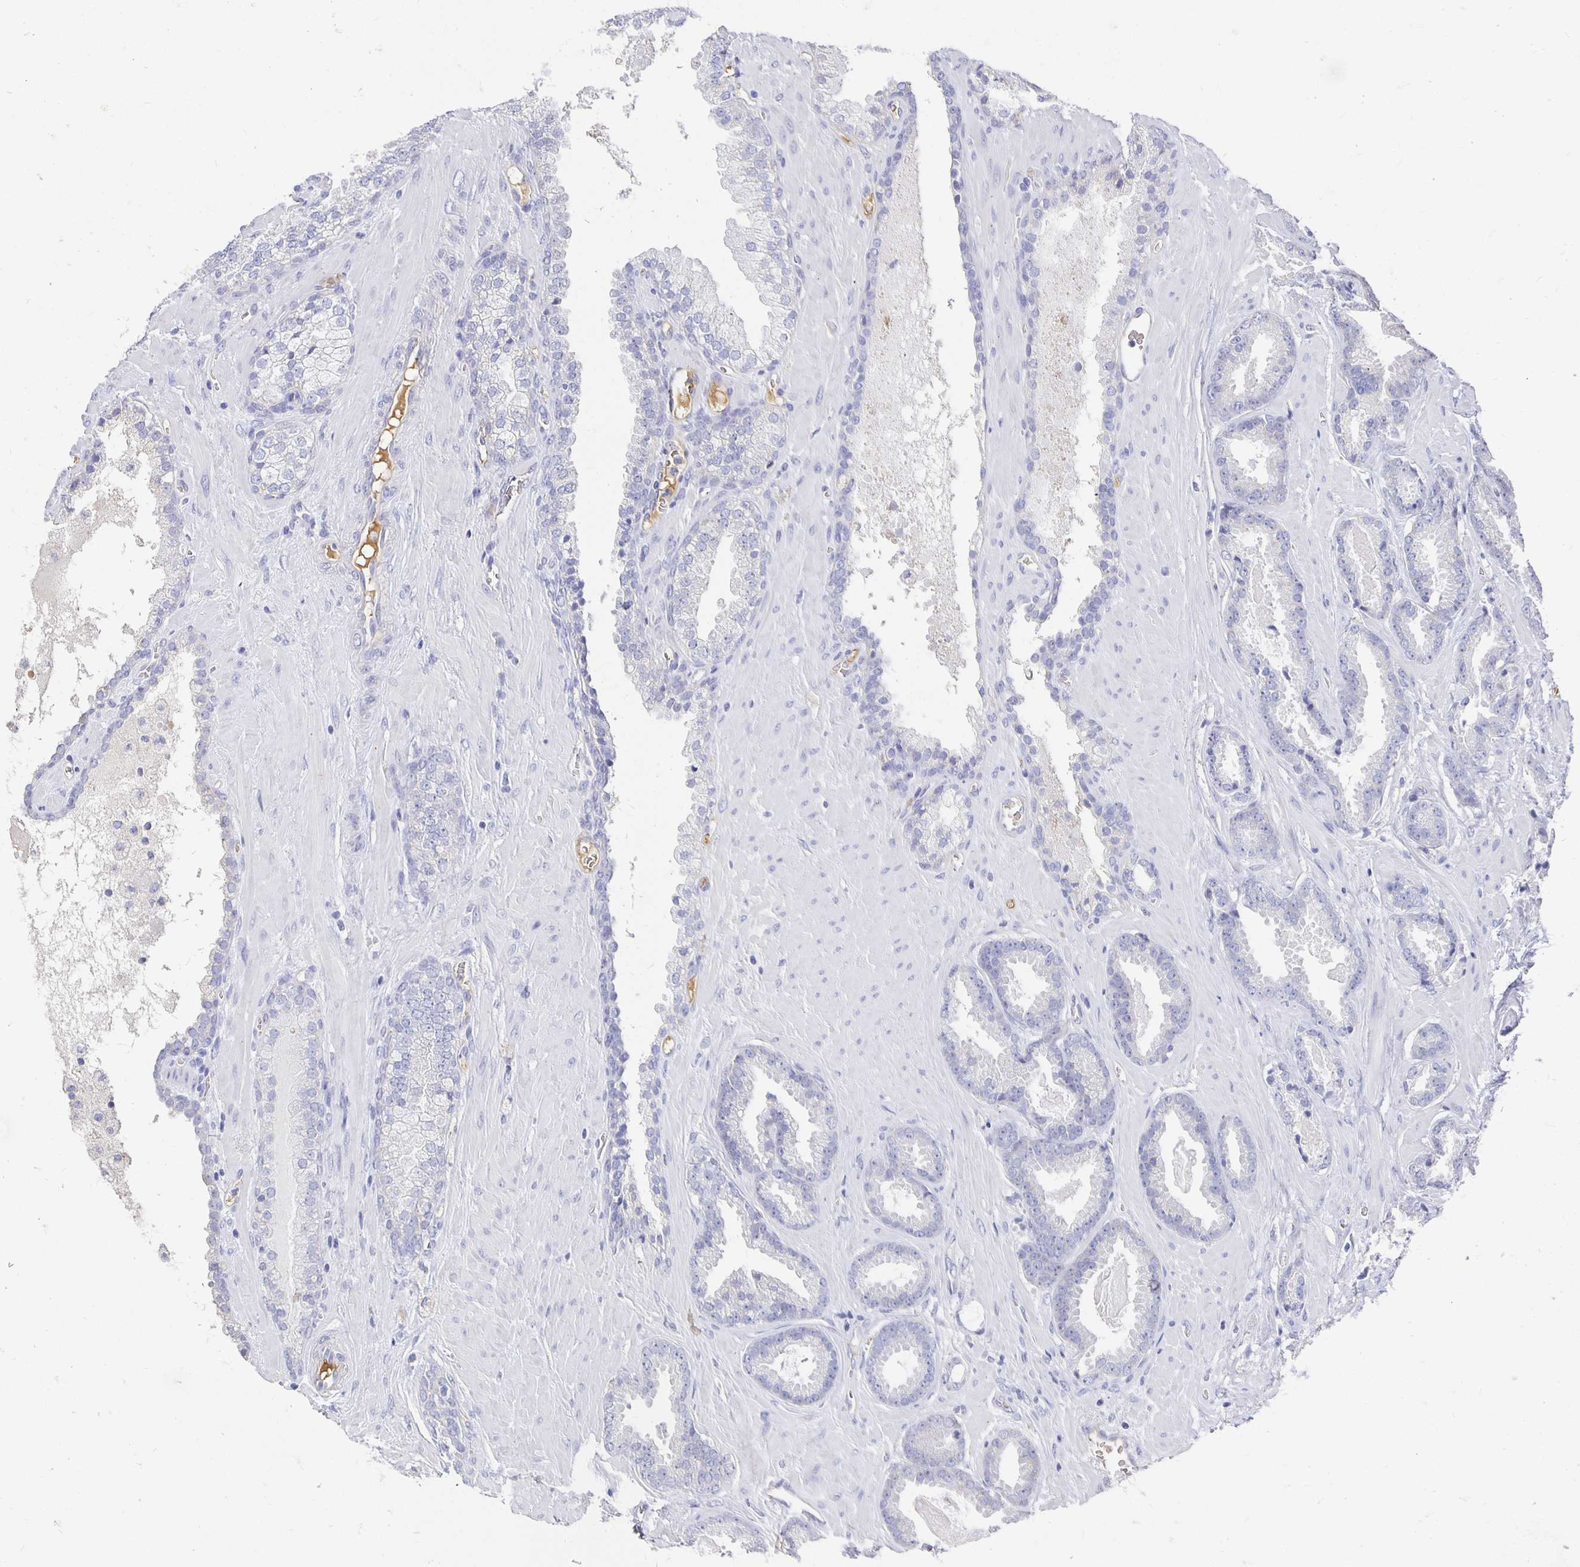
{"staining": {"intensity": "negative", "quantity": "none", "location": "none"}, "tissue": "prostate cancer", "cell_type": "Tumor cells", "image_type": "cancer", "snomed": [{"axis": "morphology", "description": "Adenocarcinoma, Low grade"}, {"axis": "topography", "description": "Prostate"}], "caption": "Prostate low-grade adenocarcinoma stained for a protein using IHC shows no staining tumor cells.", "gene": "APOB", "patient": {"sex": "male", "age": 62}}